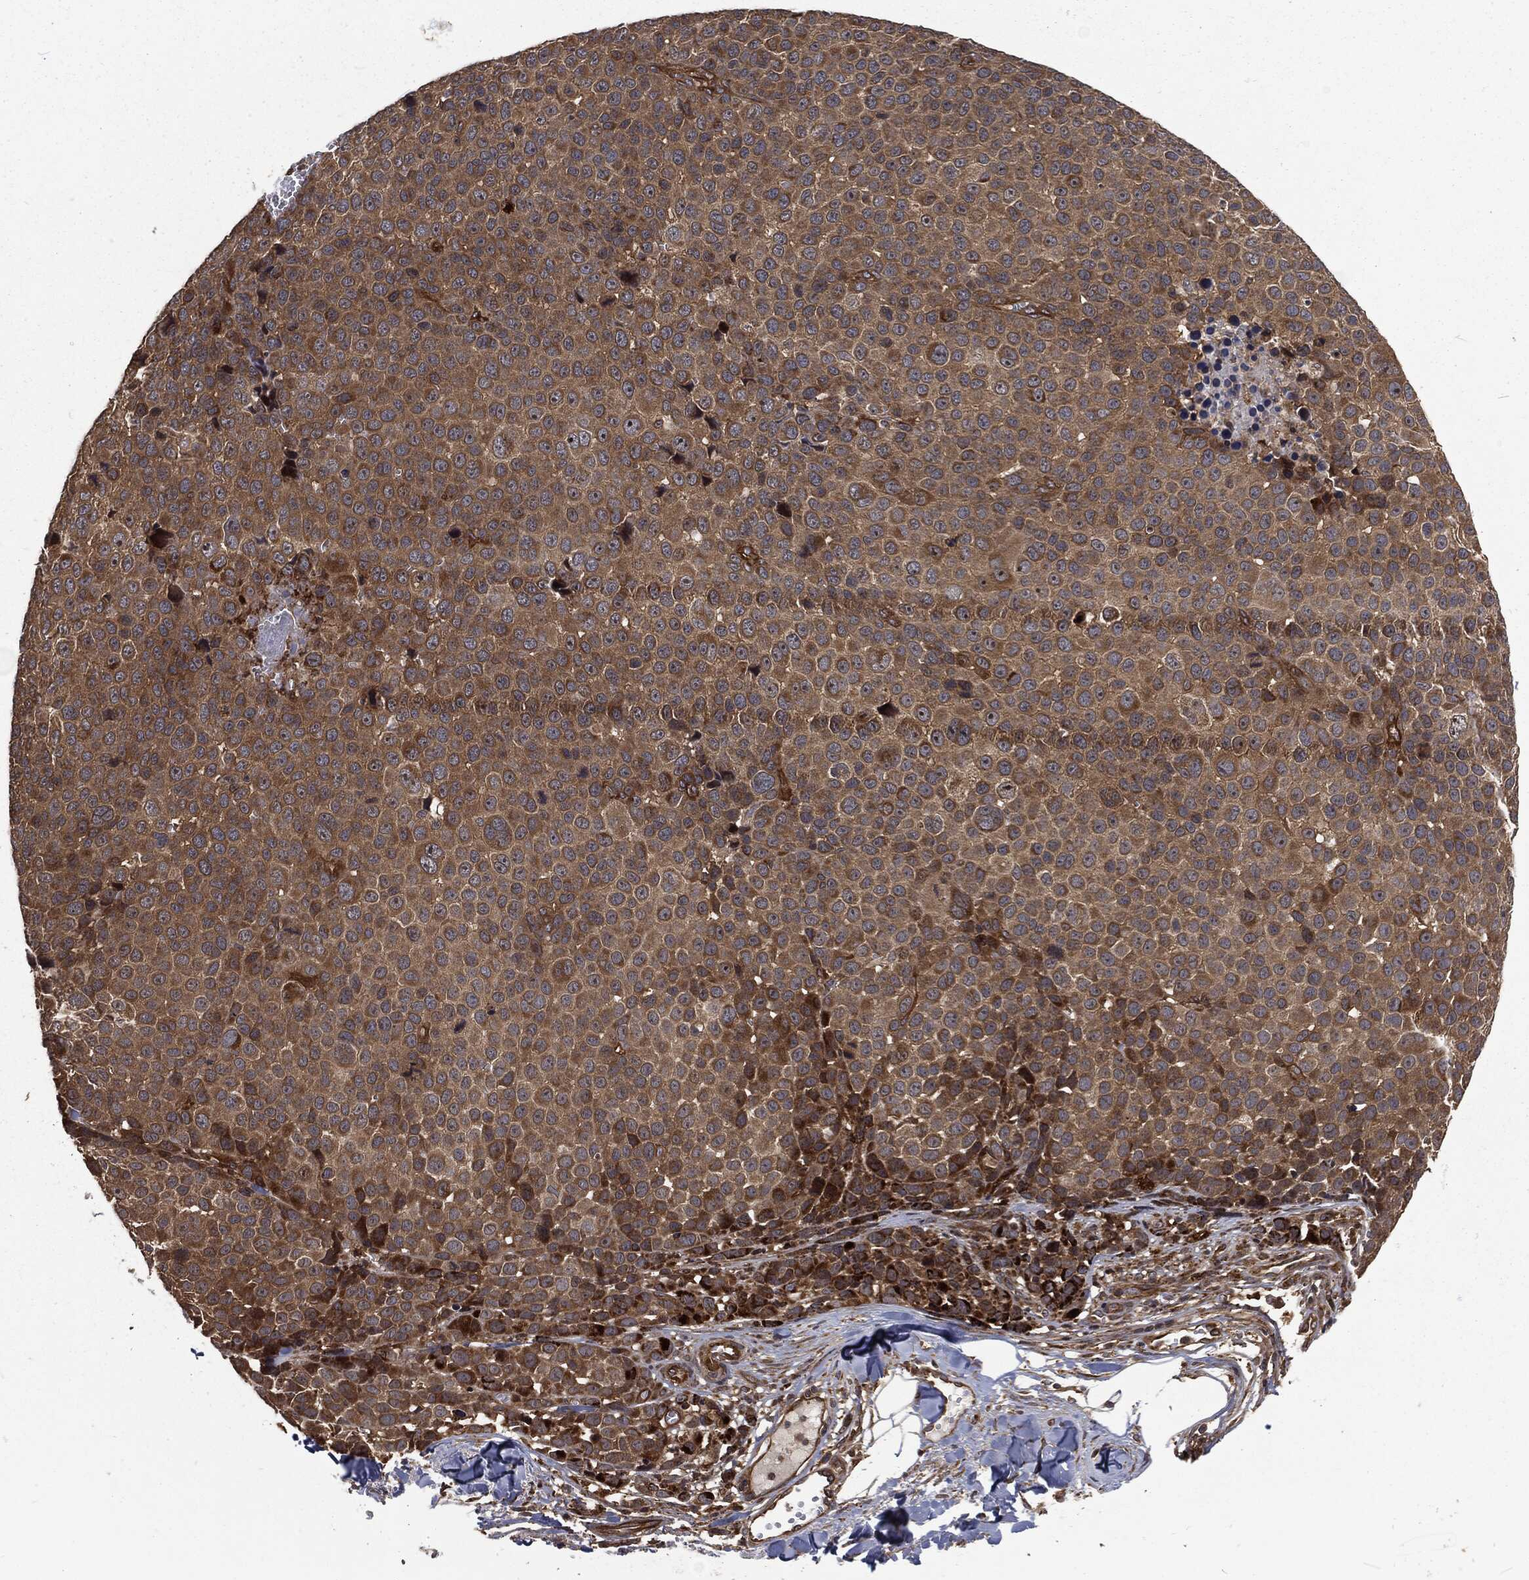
{"staining": {"intensity": "moderate", "quantity": ">75%", "location": "cytoplasmic/membranous"}, "tissue": "melanoma", "cell_type": "Tumor cells", "image_type": "cancer", "snomed": [{"axis": "morphology", "description": "Malignant melanoma, NOS"}, {"axis": "topography", "description": "Skin"}], "caption": "There is medium levels of moderate cytoplasmic/membranous staining in tumor cells of melanoma, as demonstrated by immunohistochemical staining (brown color).", "gene": "RFTN1", "patient": {"sex": "female", "age": 86}}